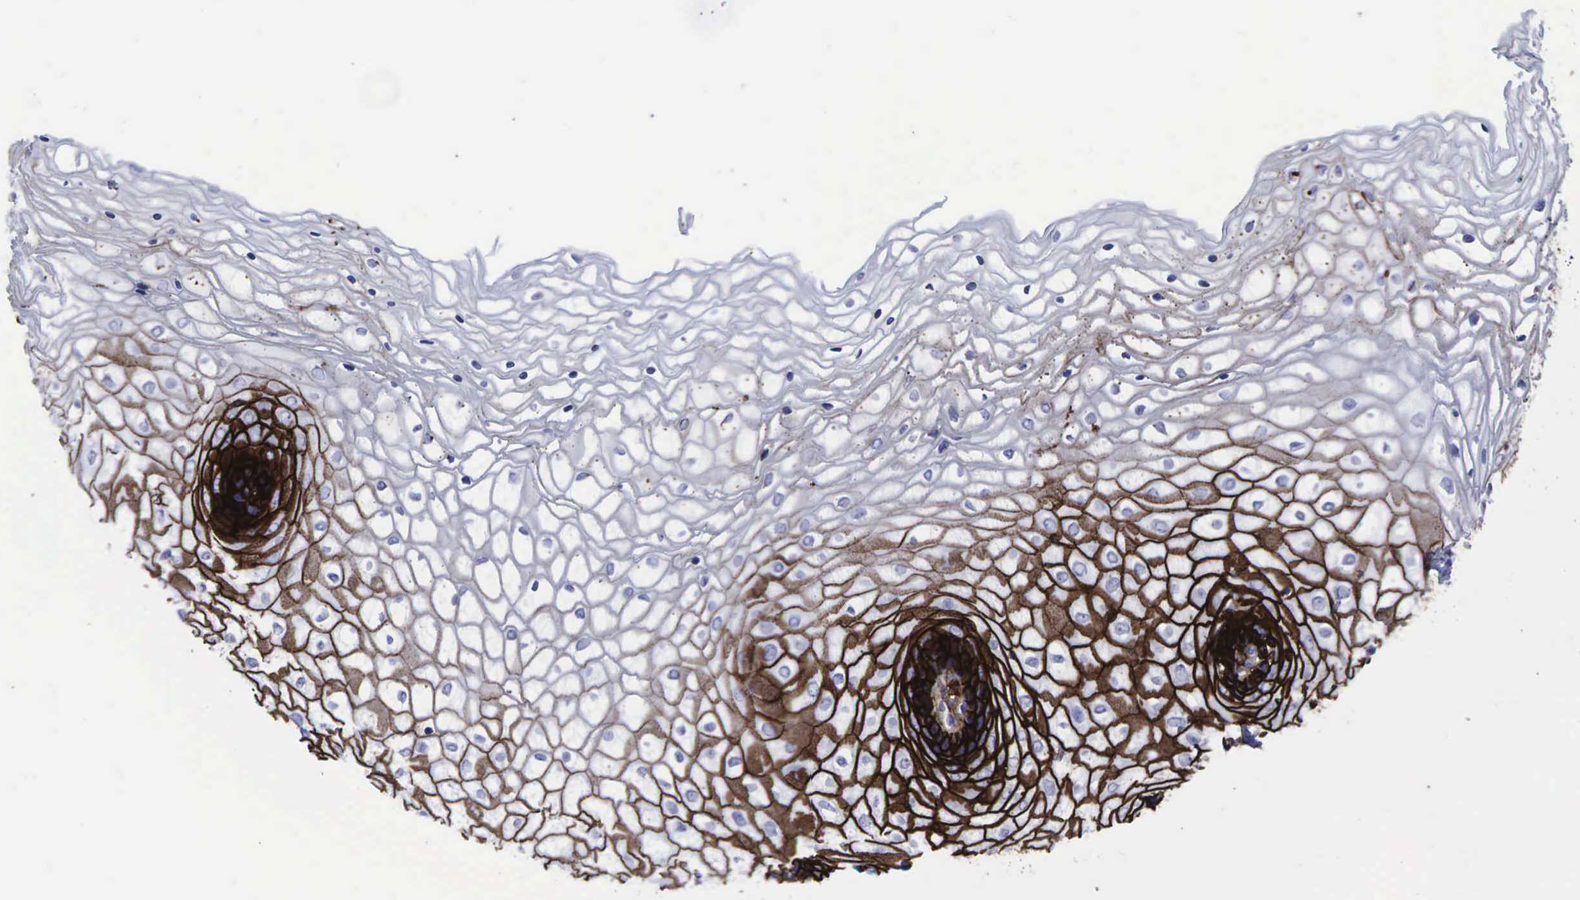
{"staining": {"intensity": "strong", "quantity": ">75%", "location": "cytoplasmic/membranous"}, "tissue": "vagina", "cell_type": "Squamous epithelial cells", "image_type": "normal", "snomed": [{"axis": "morphology", "description": "Normal tissue, NOS"}, {"axis": "topography", "description": "Vagina"}], "caption": "Protein analysis of benign vagina displays strong cytoplasmic/membranous staining in approximately >75% of squamous epithelial cells.", "gene": "CD44", "patient": {"sex": "female", "age": 34}}